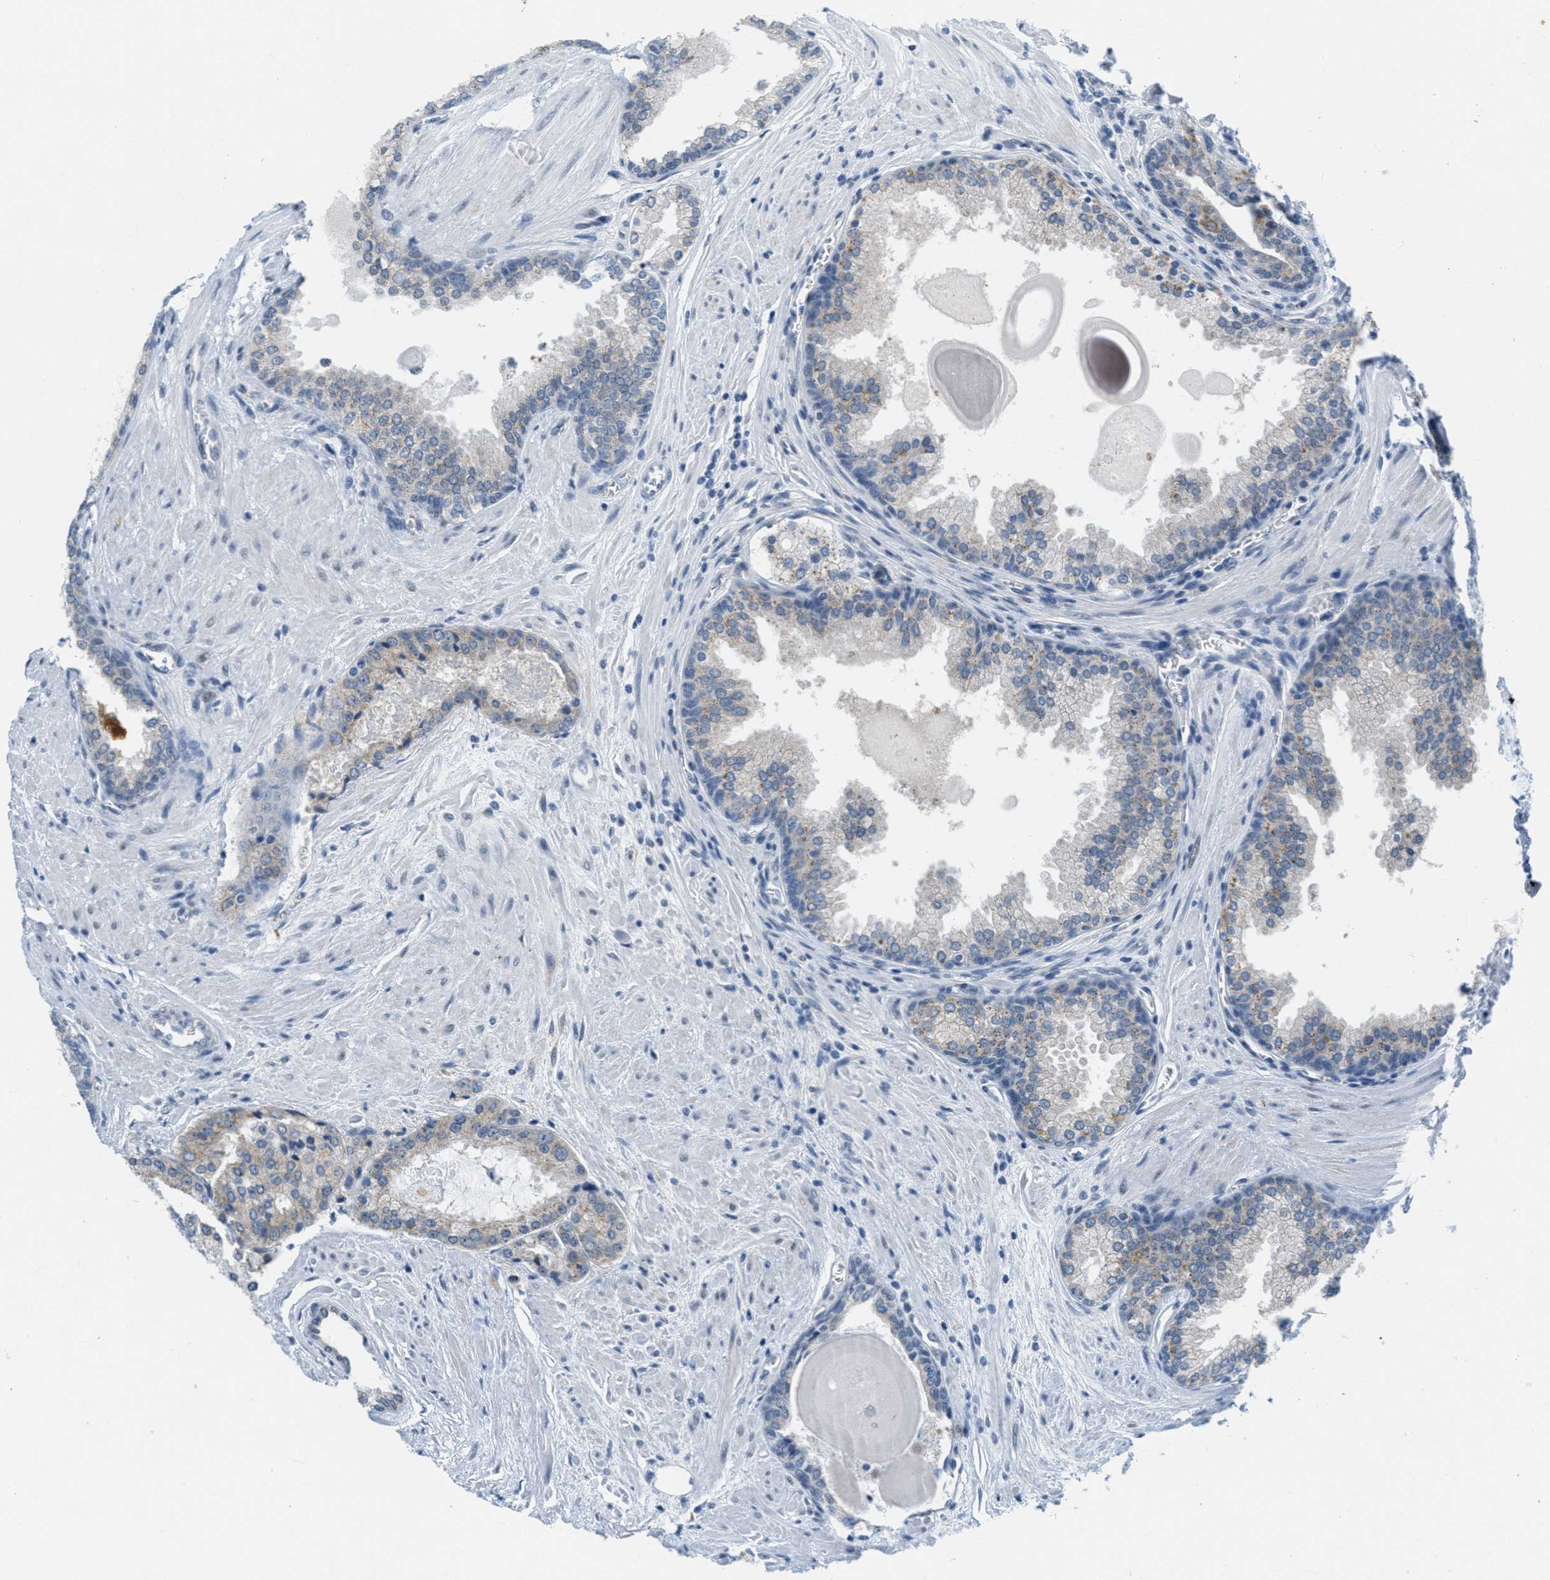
{"staining": {"intensity": "negative", "quantity": "none", "location": "none"}, "tissue": "prostate cancer", "cell_type": "Tumor cells", "image_type": "cancer", "snomed": [{"axis": "morphology", "description": "Adenocarcinoma, High grade"}, {"axis": "topography", "description": "Prostate"}], "caption": "DAB immunohistochemical staining of human adenocarcinoma (high-grade) (prostate) displays no significant staining in tumor cells. (DAB immunohistochemistry (IHC), high magnification).", "gene": "HS3ST2", "patient": {"sex": "male", "age": 65}}